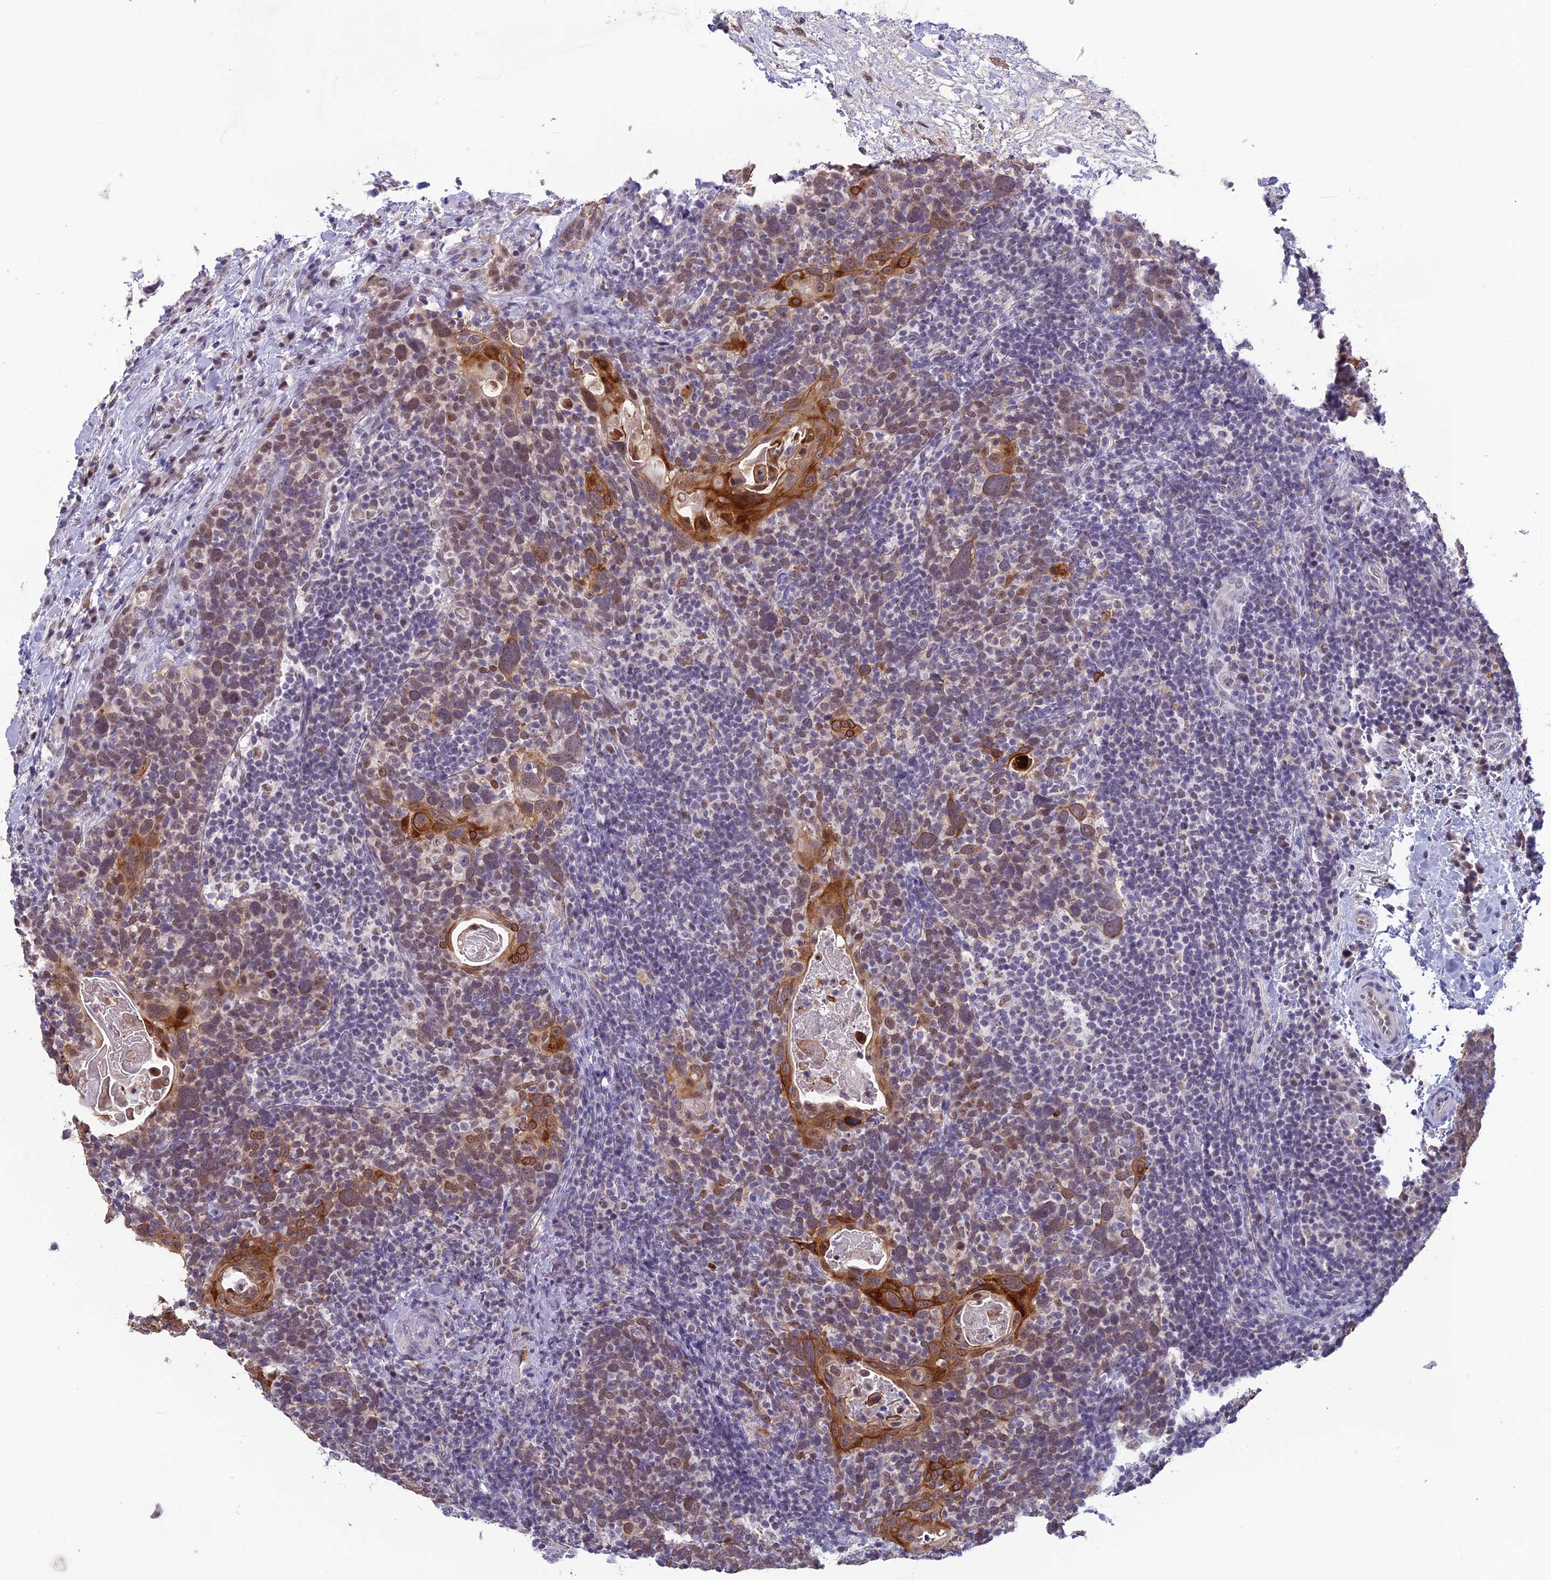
{"staining": {"intensity": "moderate", "quantity": "25%-75%", "location": "cytoplasmic/membranous,nuclear"}, "tissue": "head and neck cancer", "cell_type": "Tumor cells", "image_type": "cancer", "snomed": [{"axis": "morphology", "description": "Squamous cell carcinoma, NOS"}, {"axis": "morphology", "description": "Squamous cell carcinoma, metastatic, NOS"}, {"axis": "topography", "description": "Lymph node"}, {"axis": "topography", "description": "Head-Neck"}], "caption": "About 25%-75% of tumor cells in head and neck metastatic squamous cell carcinoma exhibit moderate cytoplasmic/membranous and nuclear protein expression as visualized by brown immunohistochemical staining.", "gene": "MT-CO3", "patient": {"sex": "male", "age": 62}}